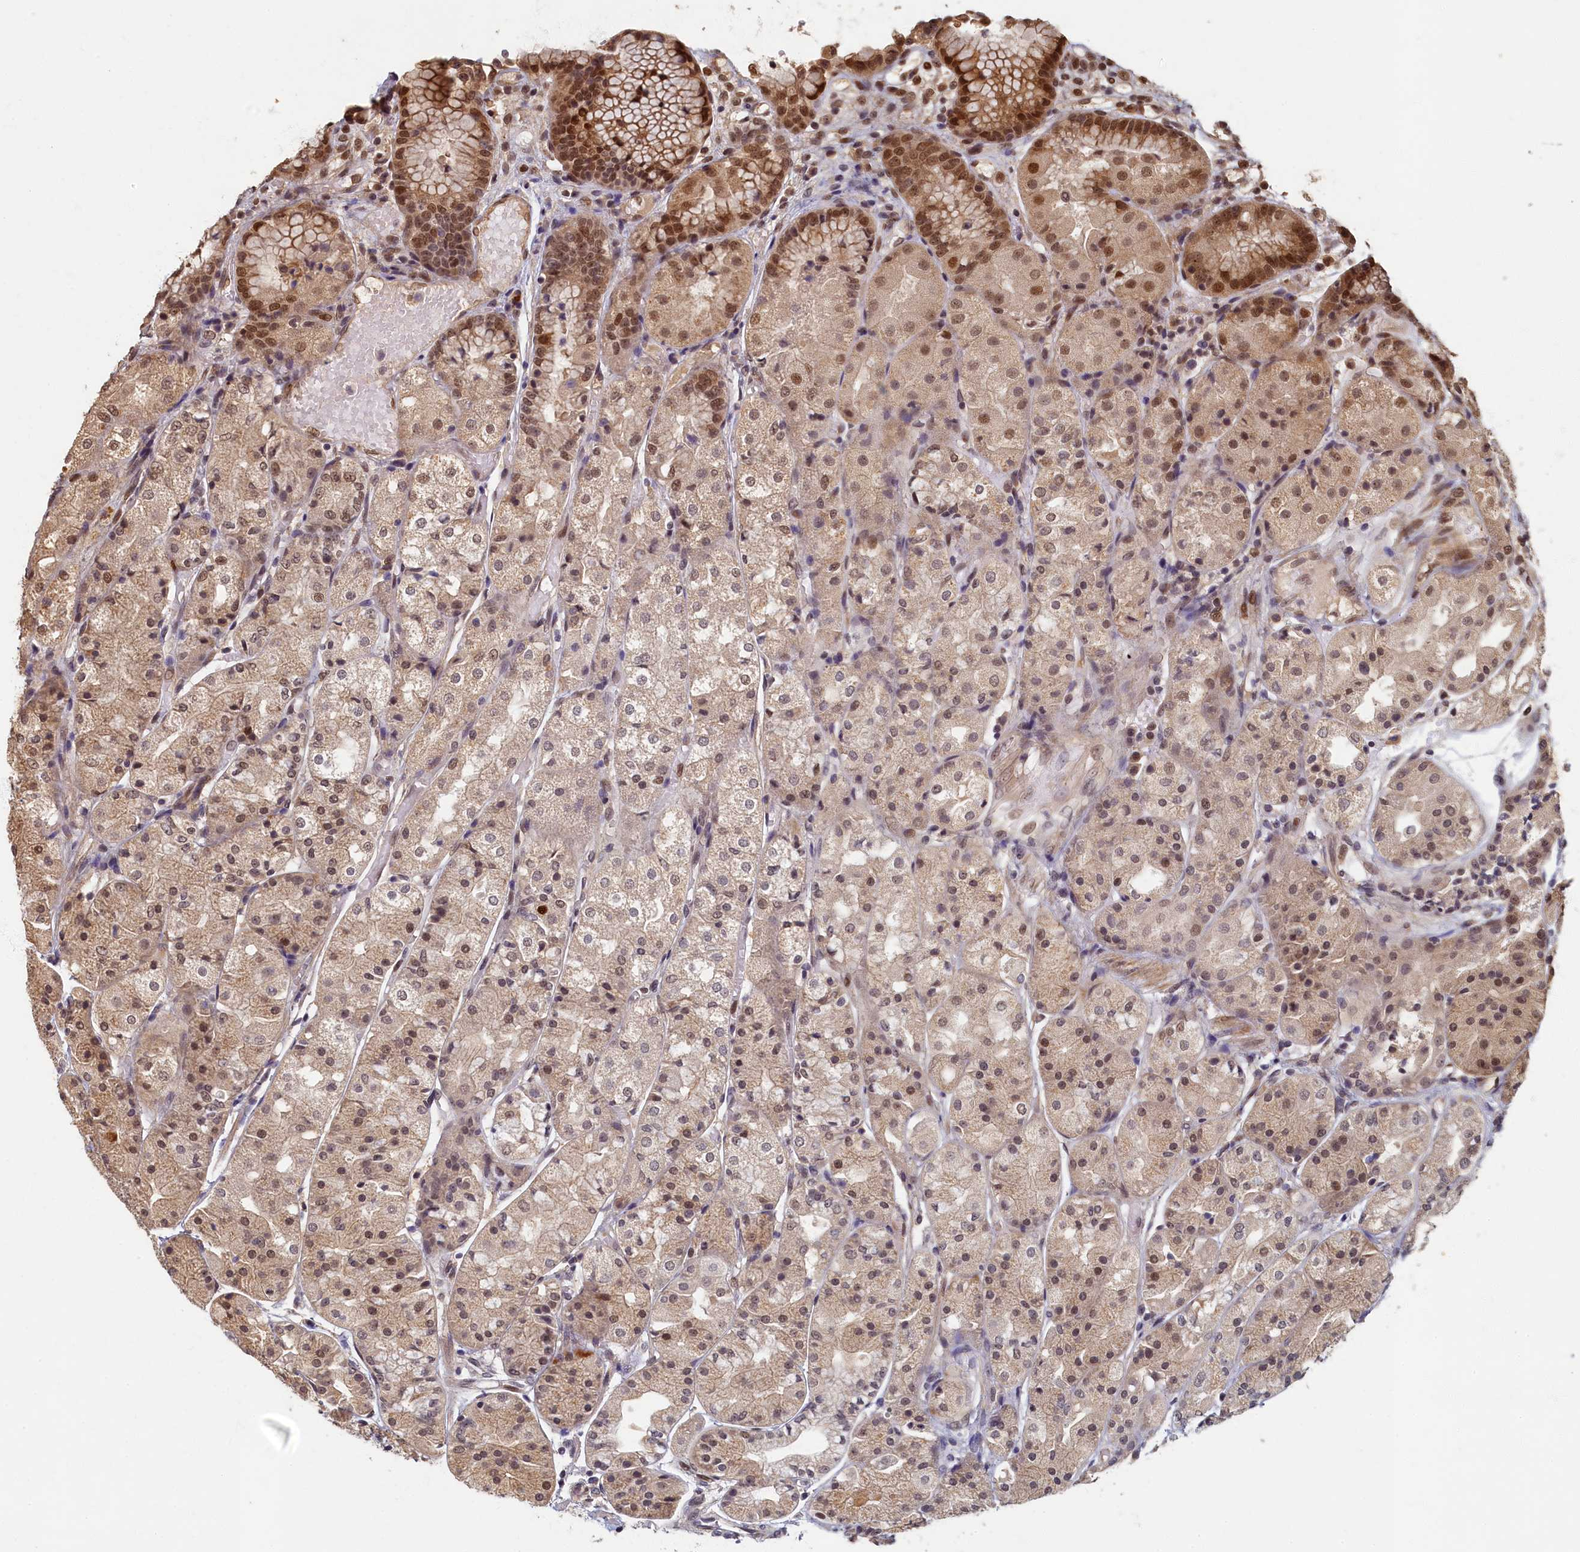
{"staining": {"intensity": "strong", "quantity": ">75%", "location": "cytoplasmic/membranous,nuclear"}, "tissue": "stomach", "cell_type": "Glandular cells", "image_type": "normal", "snomed": [{"axis": "morphology", "description": "Normal tissue, NOS"}, {"axis": "topography", "description": "Stomach, upper"}], "caption": "Strong cytoplasmic/membranous,nuclear expression is appreciated in about >75% of glandular cells in unremarkable stomach. The staining was performed using DAB (3,3'-diaminobenzidine) to visualize the protein expression in brown, while the nuclei were stained in blue with hematoxylin (Magnification: 20x).", "gene": "CKAP2L", "patient": {"sex": "male", "age": 72}}